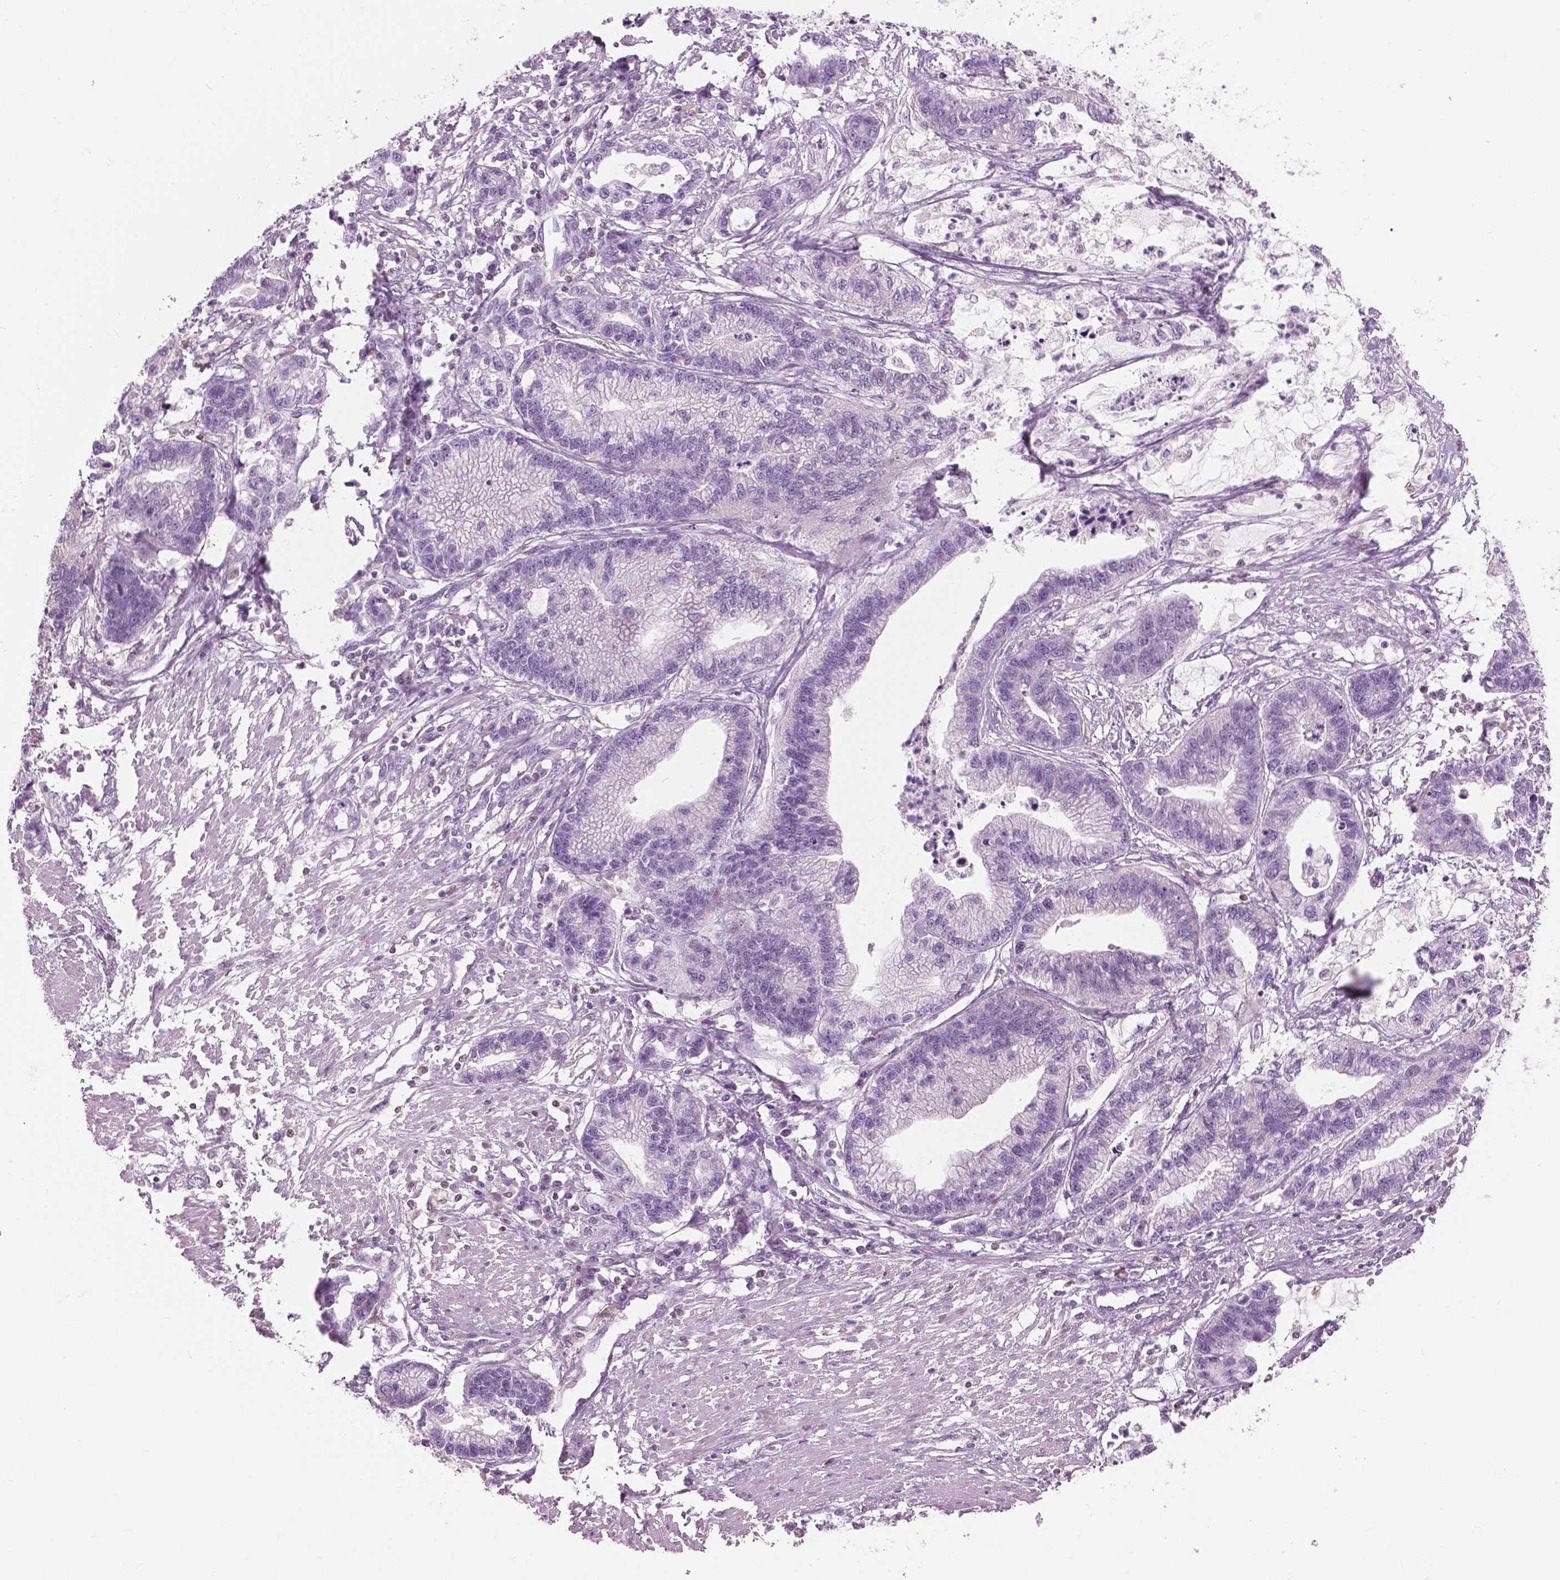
{"staining": {"intensity": "negative", "quantity": "none", "location": "none"}, "tissue": "stomach cancer", "cell_type": "Tumor cells", "image_type": "cancer", "snomed": [{"axis": "morphology", "description": "Adenocarcinoma, NOS"}, {"axis": "topography", "description": "Stomach"}], "caption": "Immunohistochemical staining of stomach cancer (adenocarcinoma) demonstrates no significant expression in tumor cells.", "gene": "GALM", "patient": {"sex": "male", "age": 83}}